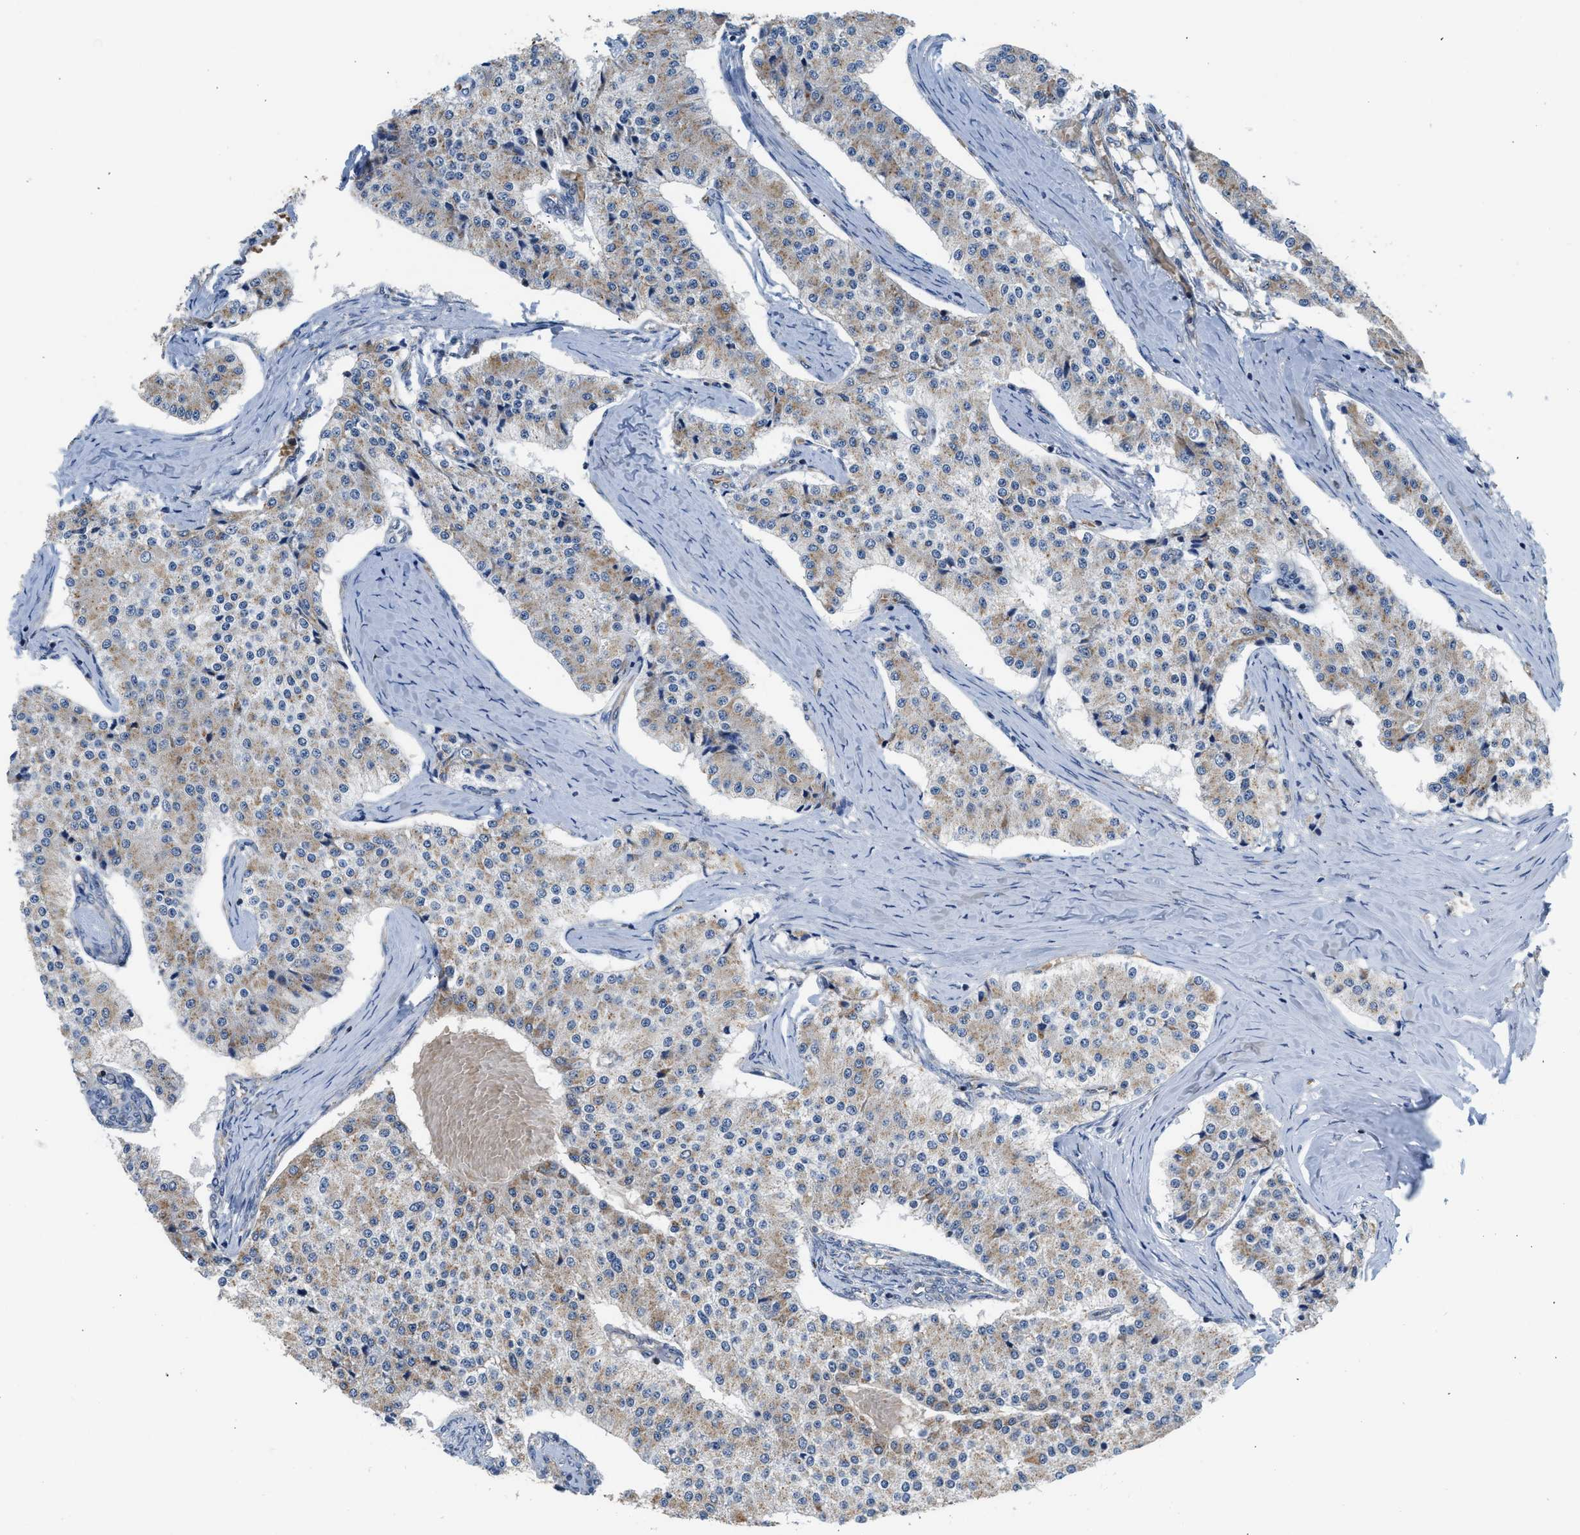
{"staining": {"intensity": "weak", "quantity": "25%-75%", "location": "cytoplasmic/membranous"}, "tissue": "carcinoid", "cell_type": "Tumor cells", "image_type": "cancer", "snomed": [{"axis": "morphology", "description": "Carcinoid, malignant, NOS"}, {"axis": "topography", "description": "Colon"}], "caption": "This micrograph reveals carcinoid (malignant) stained with IHC to label a protein in brown. The cytoplasmic/membranous of tumor cells show weak positivity for the protein. Nuclei are counter-stained blue.", "gene": "PIM1", "patient": {"sex": "female", "age": 52}}